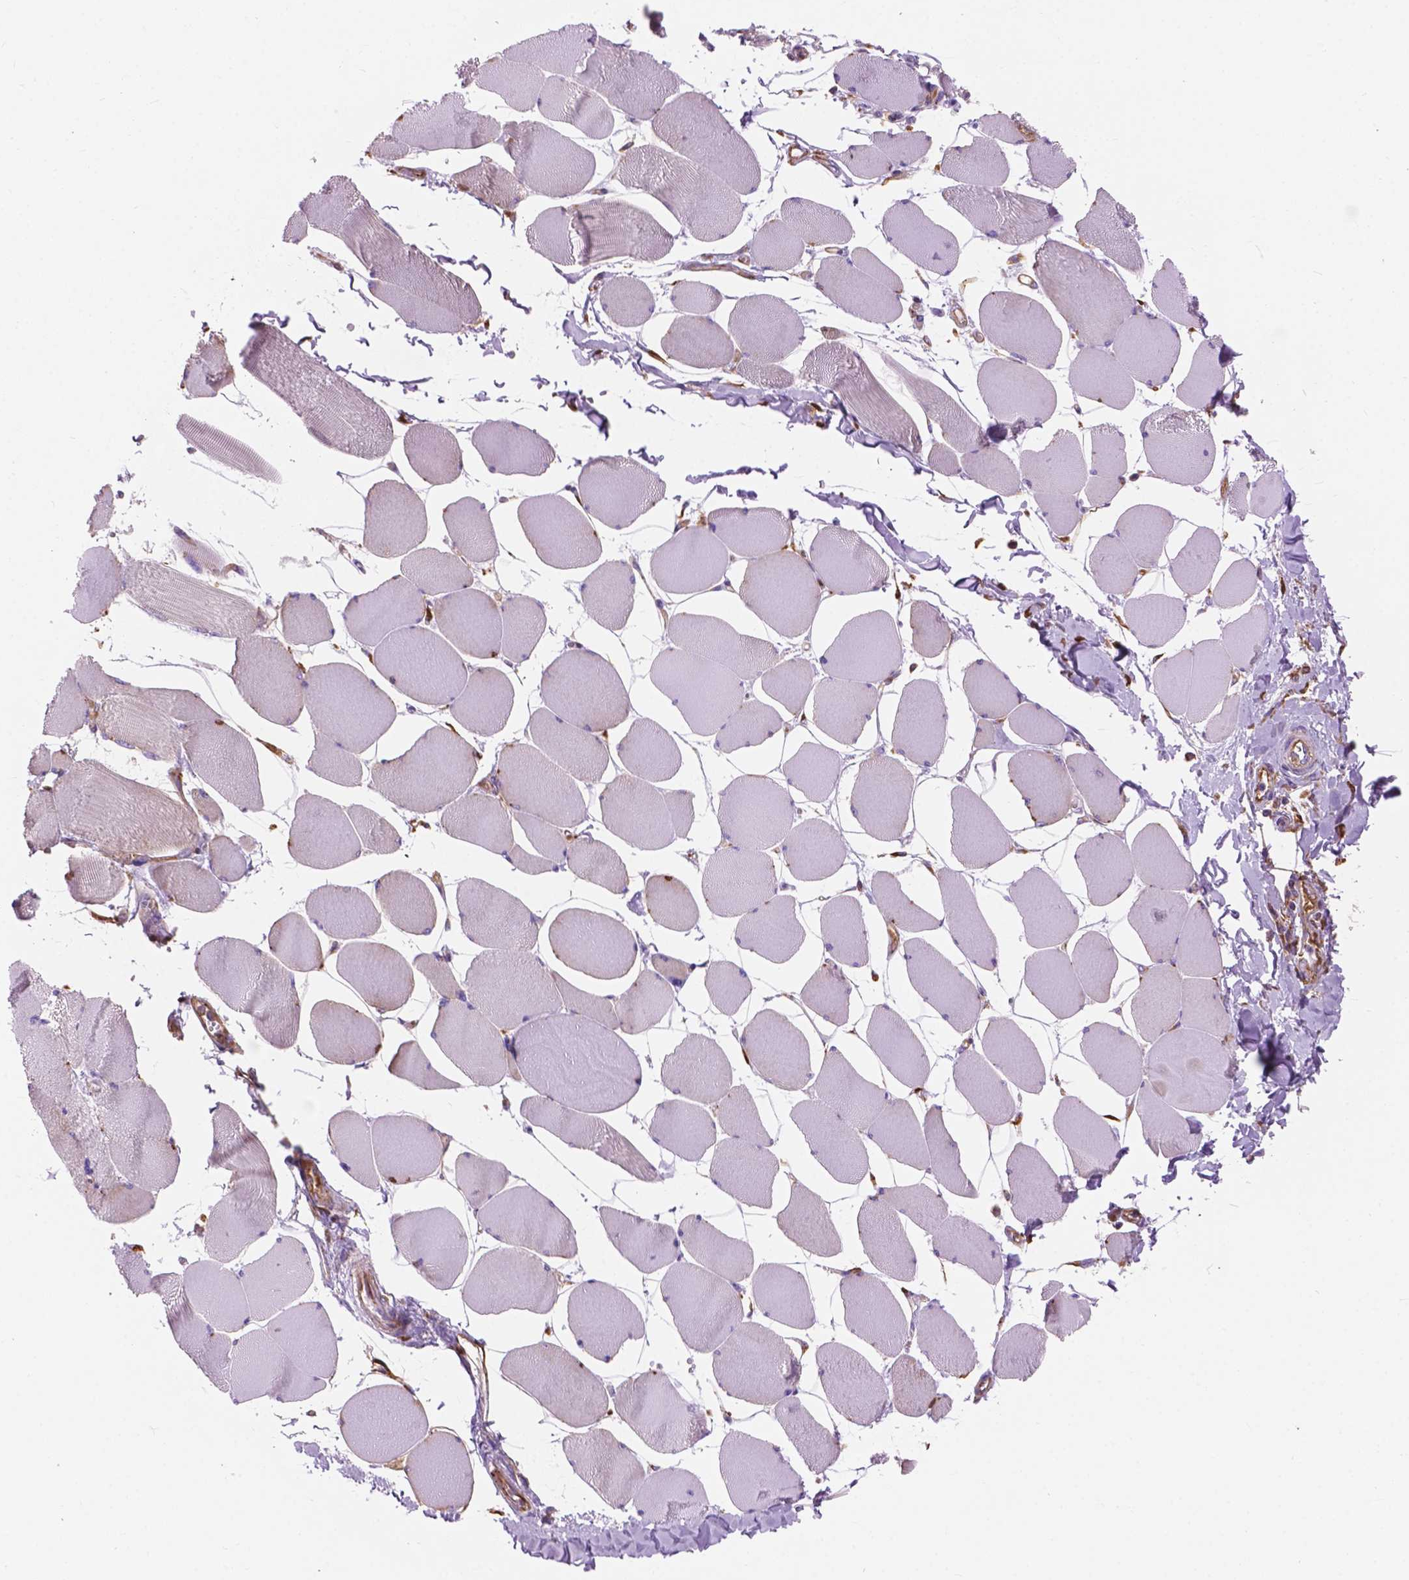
{"staining": {"intensity": "negative", "quantity": "none", "location": "none"}, "tissue": "skeletal muscle", "cell_type": "Myocytes", "image_type": "normal", "snomed": [{"axis": "morphology", "description": "Normal tissue, NOS"}, {"axis": "topography", "description": "Skeletal muscle"}], "caption": "High power microscopy photomicrograph of an IHC image of benign skeletal muscle, revealing no significant expression in myocytes.", "gene": "RPL37A", "patient": {"sex": "female", "age": 75}}